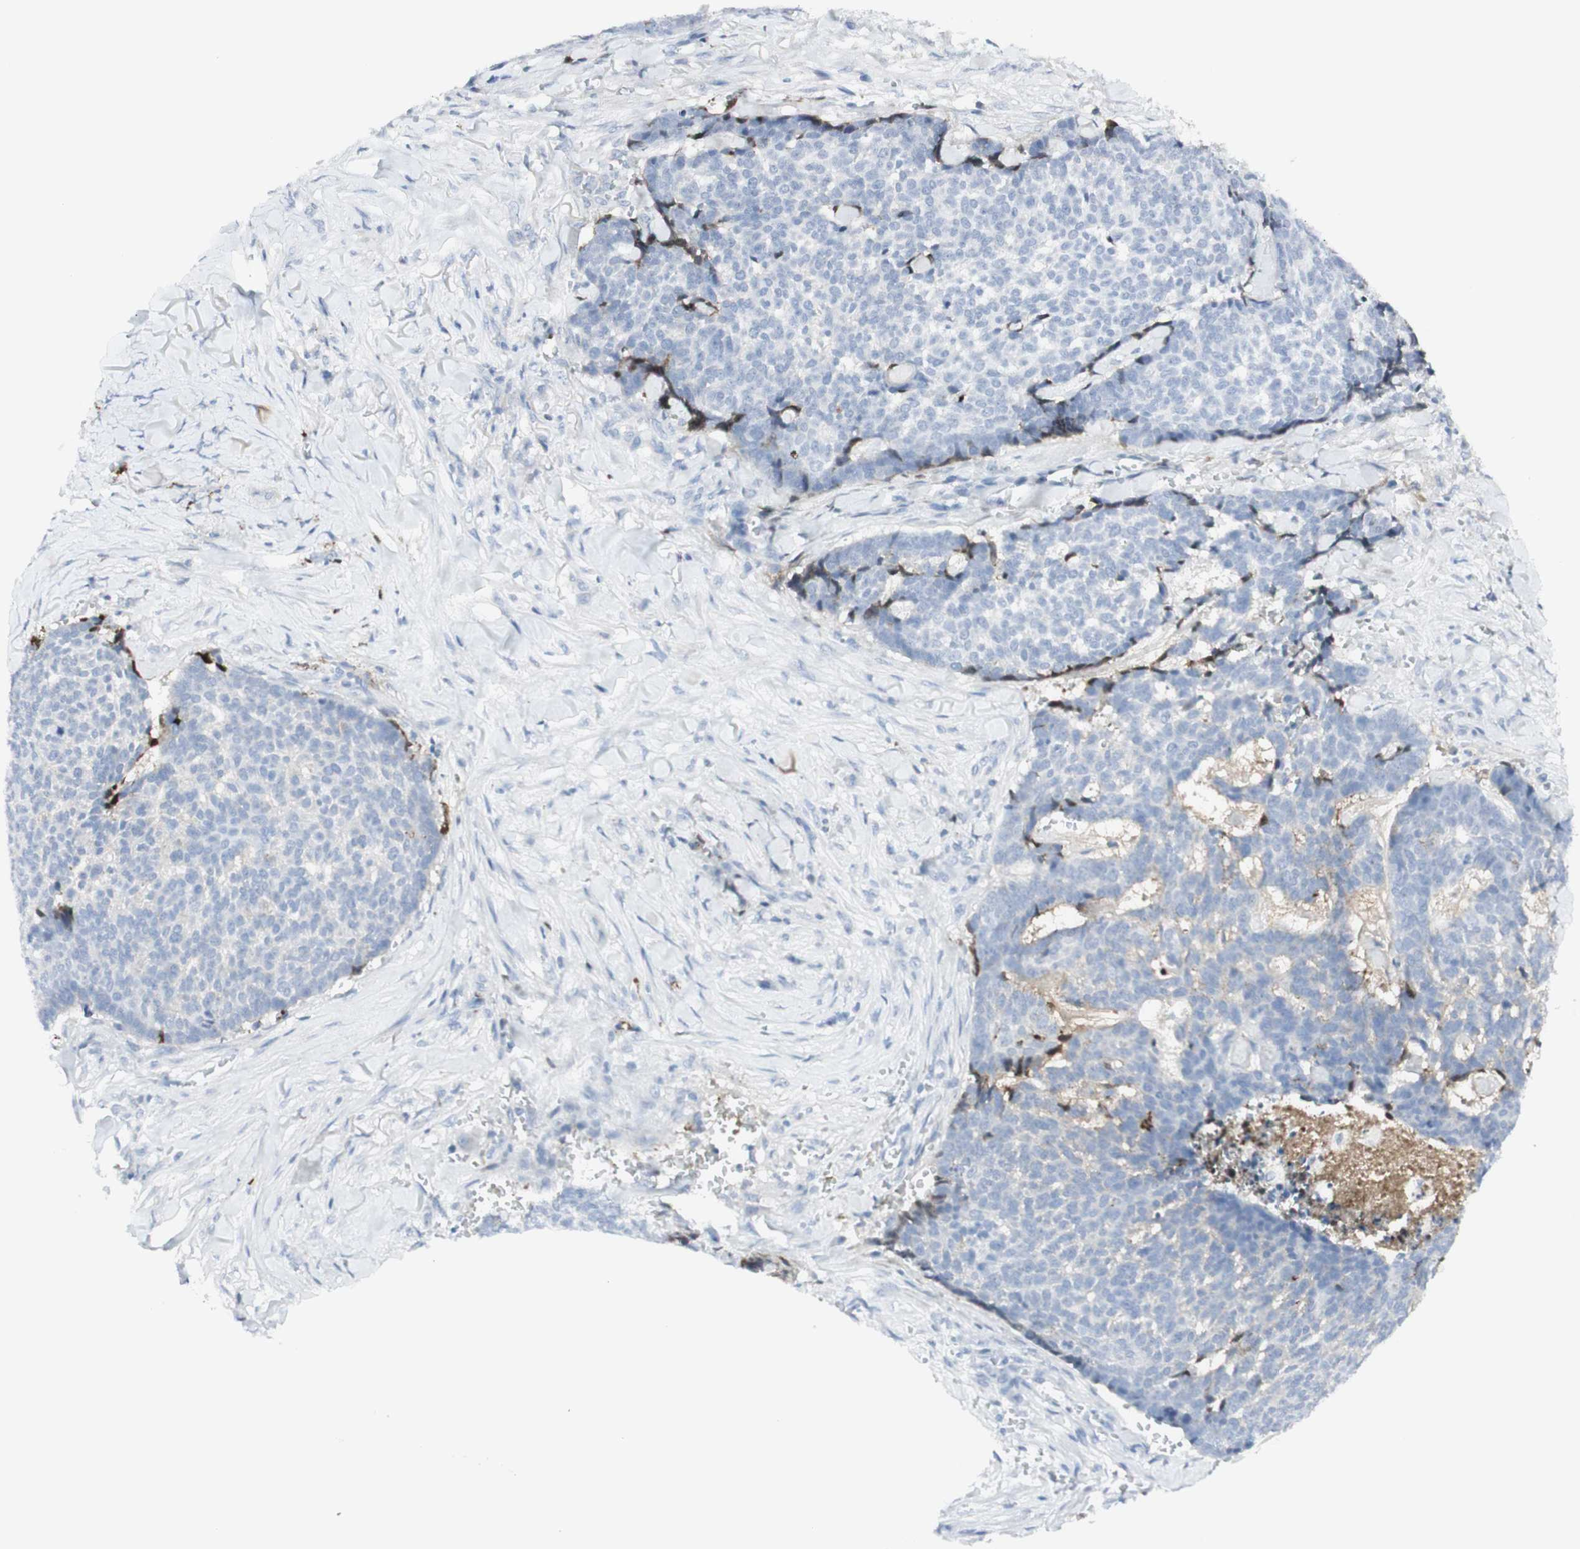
{"staining": {"intensity": "weak", "quantity": "<25%", "location": "cytoplasmic/membranous"}, "tissue": "skin cancer", "cell_type": "Tumor cells", "image_type": "cancer", "snomed": [{"axis": "morphology", "description": "Basal cell carcinoma"}, {"axis": "topography", "description": "Skin"}], "caption": "An image of skin cancer (basal cell carcinoma) stained for a protein shows no brown staining in tumor cells. (DAB IHC visualized using brightfield microscopy, high magnification).", "gene": "MDK", "patient": {"sex": "male", "age": 84}}